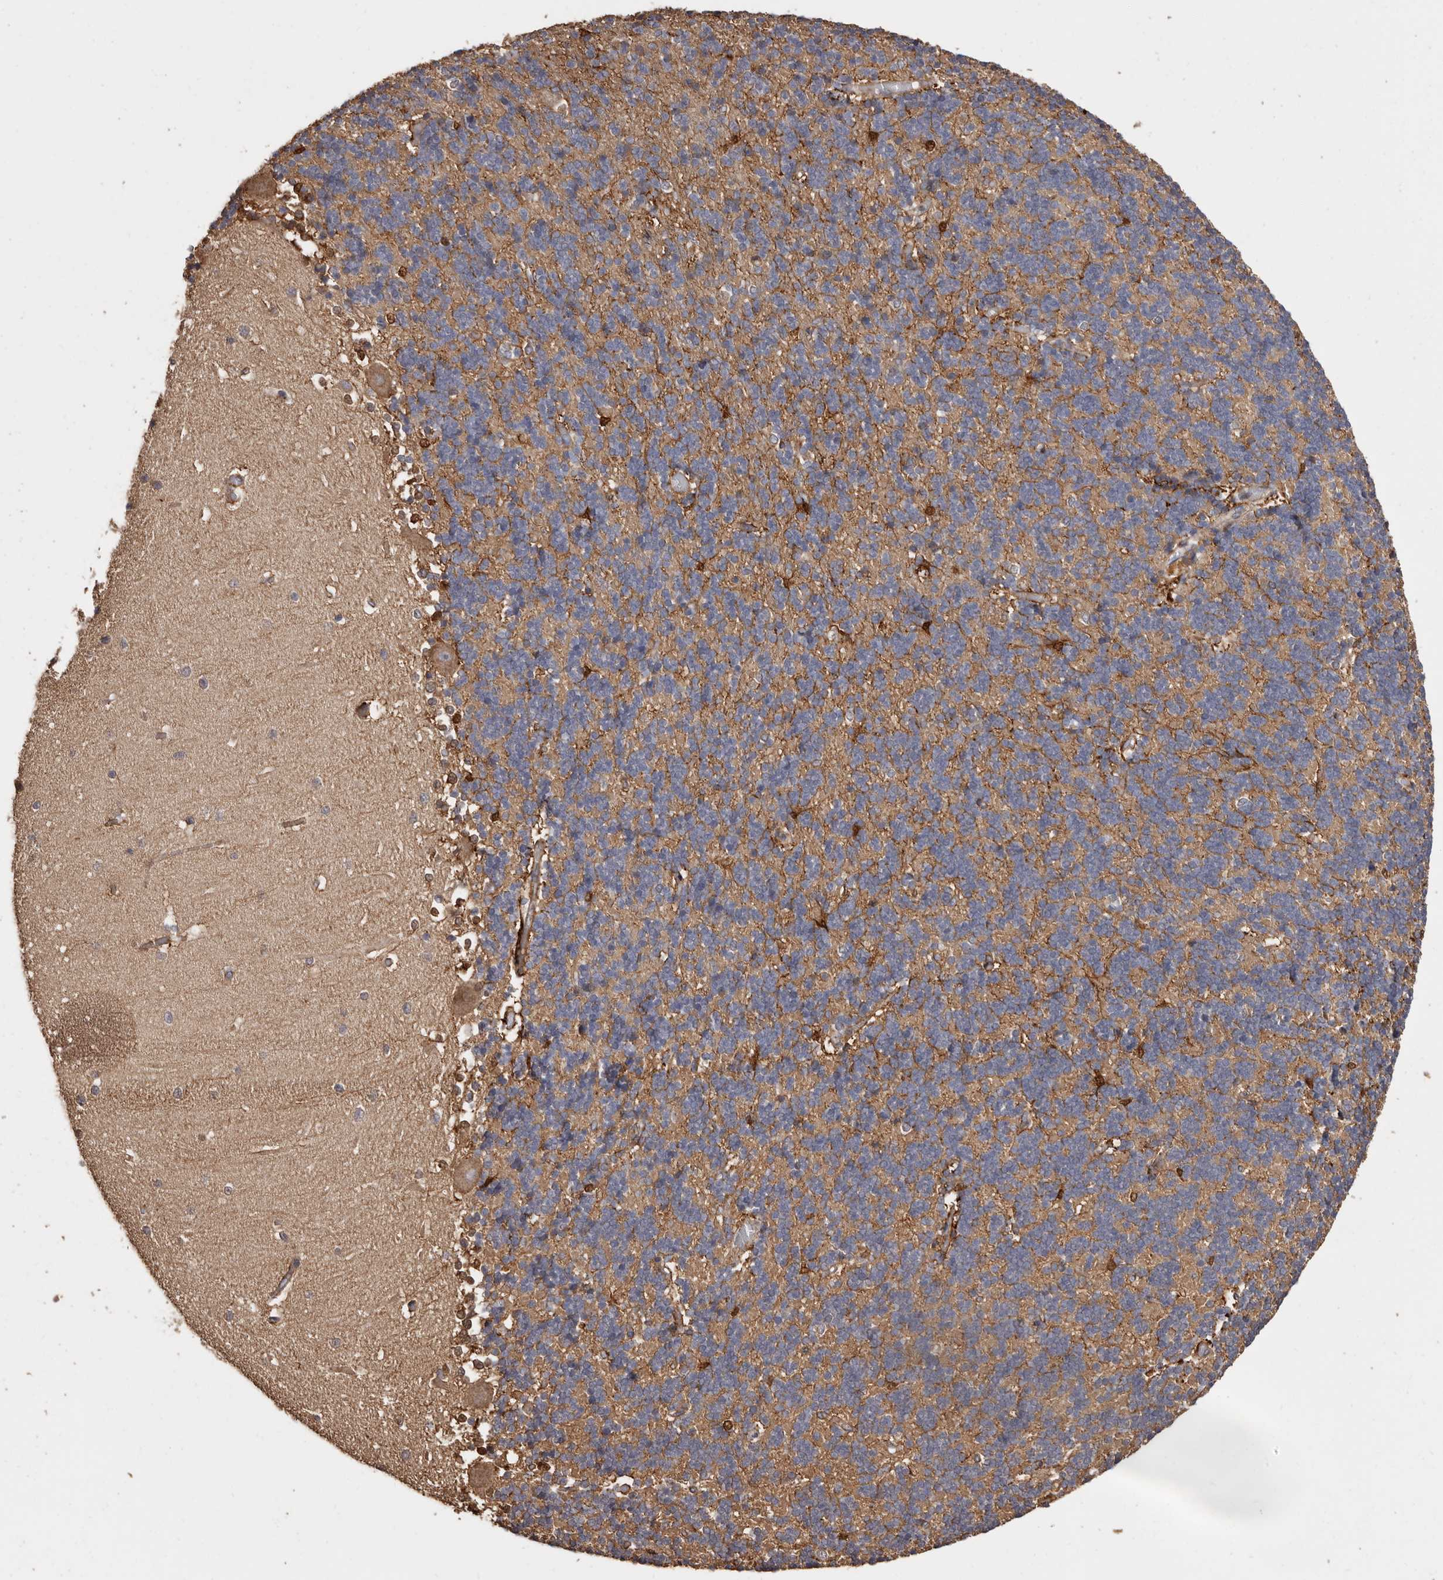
{"staining": {"intensity": "moderate", "quantity": ">75%", "location": "cytoplasmic/membranous"}, "tissue": "cerebellum", "cell_type": "Cells in granular layer", "image_type": "normal", "snomed": [{"axis": "morphology", "description": "Normal tissue, NOS"}, {"axis": "topography", "description": "Cerebellum"}], "caption": "A brown stain highlights moderate cytoplasmic/membranous expression of a protein in cells in granular layer of benign human cerebellum. The protein of interest is shown in brown color, while the nuclei are stained blue.", "gene": "COQ8B", "patient": {"sex": "male", "age": 37}}